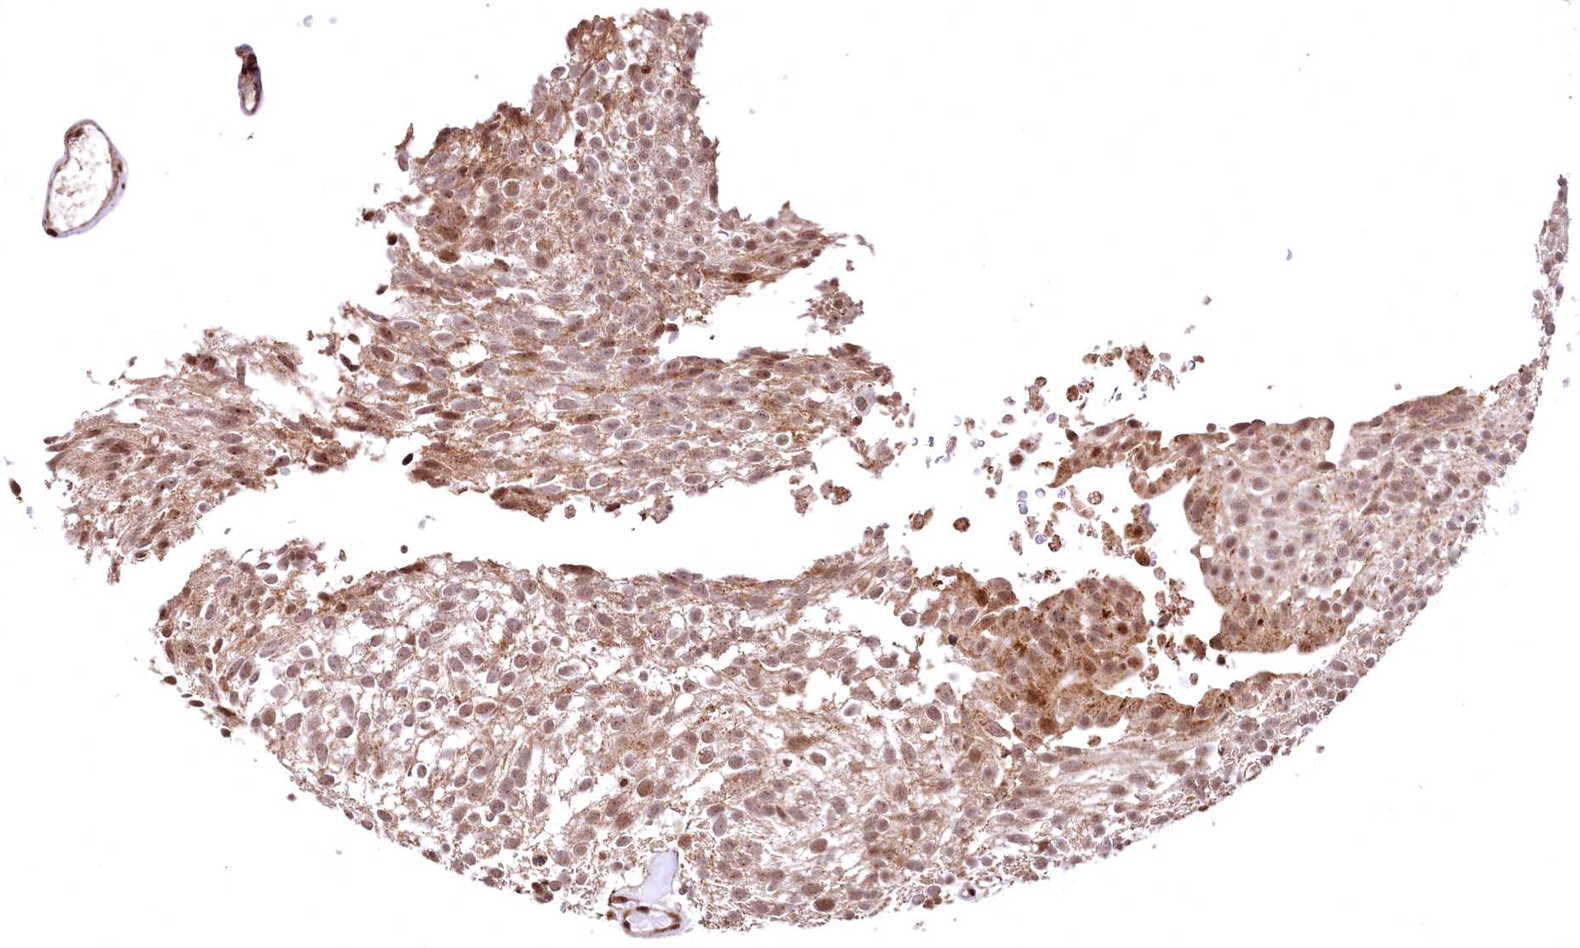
{"staining": {"intensity": "moderate", "quantity": ">75%", "location": "nuclear"}, "tissue": "urothelial cancer", "cell_type": "Tumor cells", "image_type": "cancer", "snomed": [{"axis": "morphology", "description": "Urothelial carcinoma, Low grade"}, {"axis": "topography", "description": "Urinary bladder"}], "caption": "Urothelial carcinoma (low-grade) stained for a protein reveals moderate nuclear positivity in tumor cells.", "gene": "PDS5B", "patient": {"sex": "male", "age": 78}}